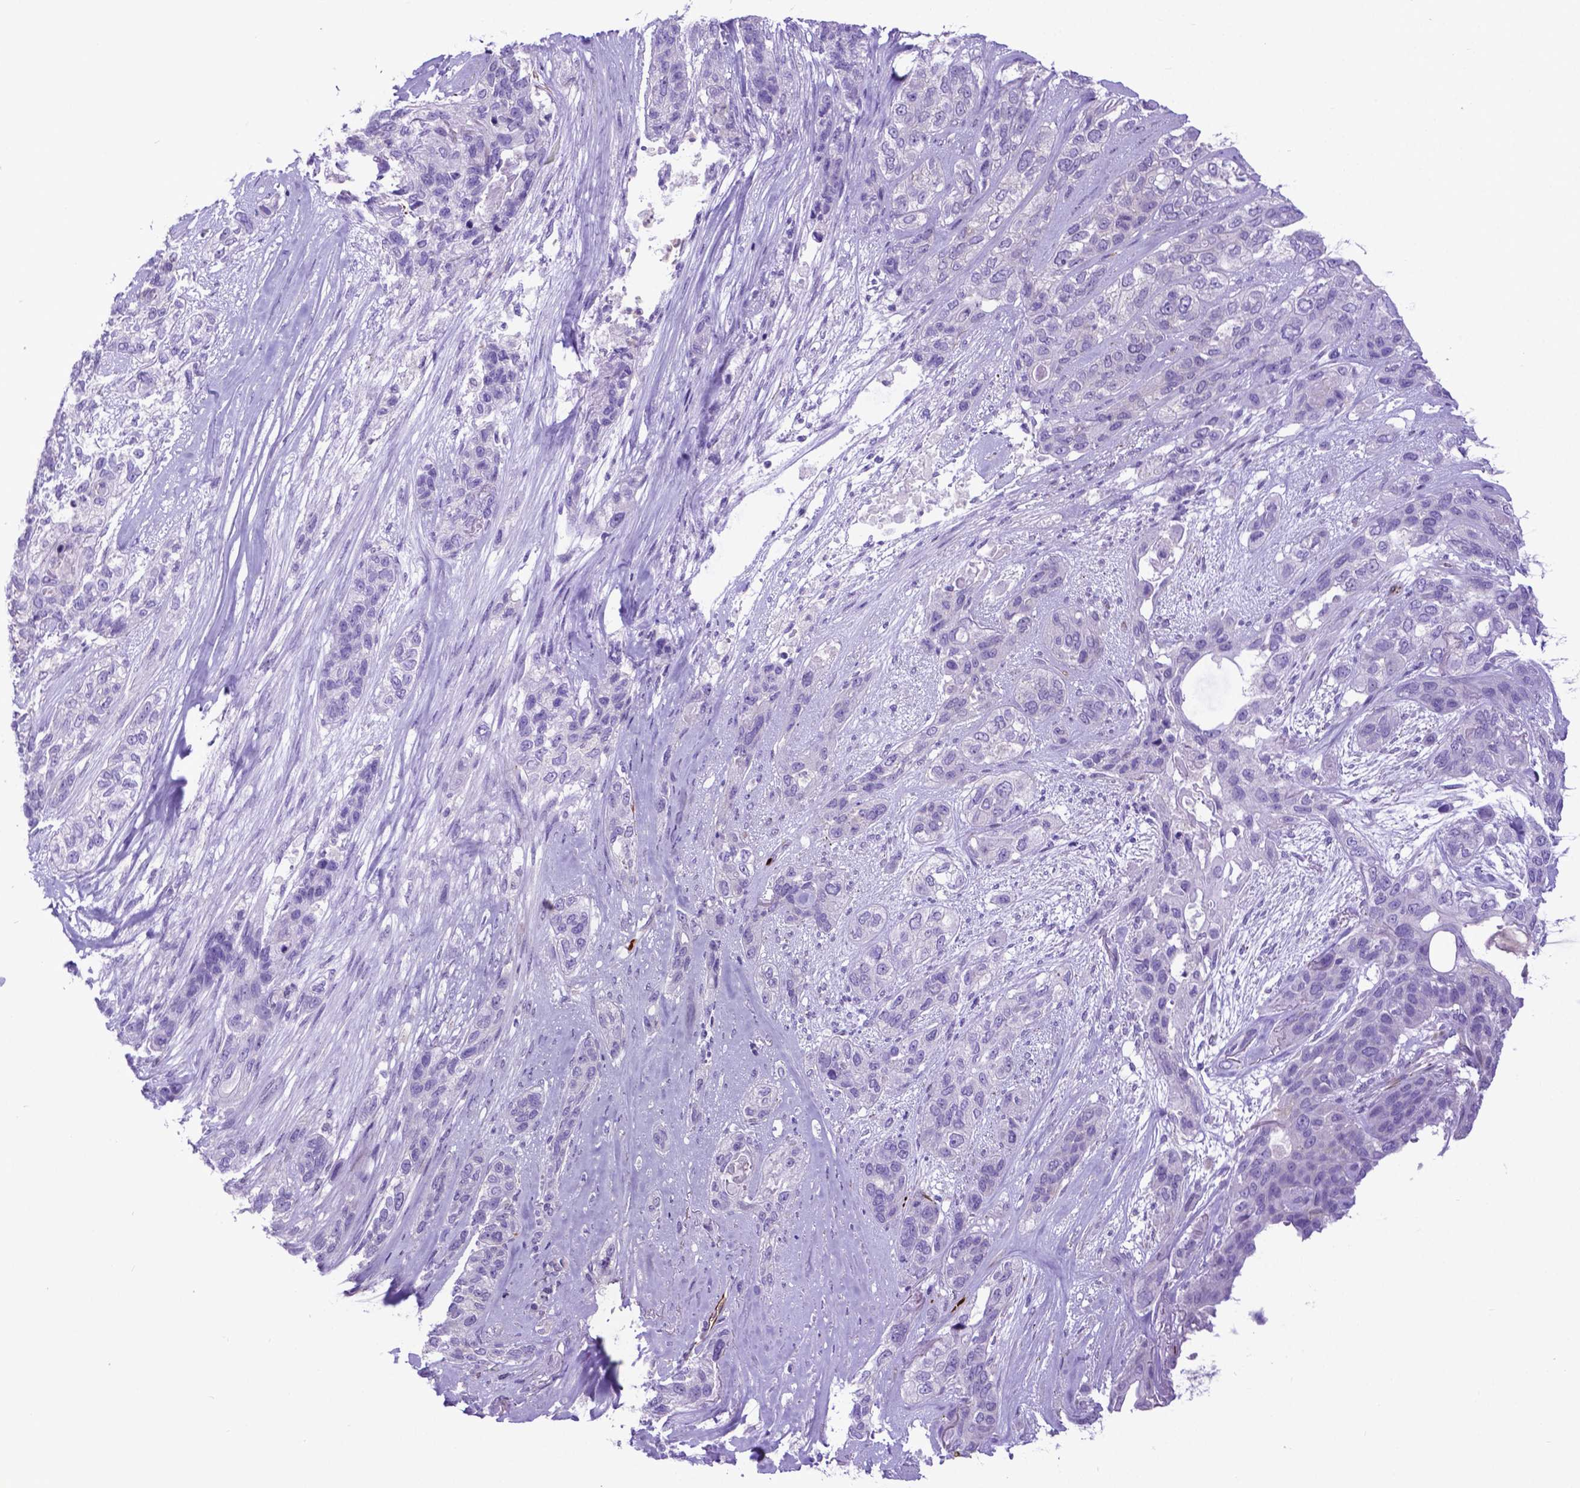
{"staining": {"intensity": "negative", "quantity": "none", "location": "none"}, "tissue": "lung cancer", "cell_type": "Tumor cells", "image_type": "cancer", "snomed": [{"axis": "morphology", "description": "Squamous cell carcinoma, NOS"}, {"axis": "topography", "description": "Lung"}], "caption": "Lung cancer (squamous cell carcinoma) was stained to show a protein in brown. There is no significant staining in tumor cells.", "gene": "LZTR1", "patient": {"sex": "female", "age": 70}}